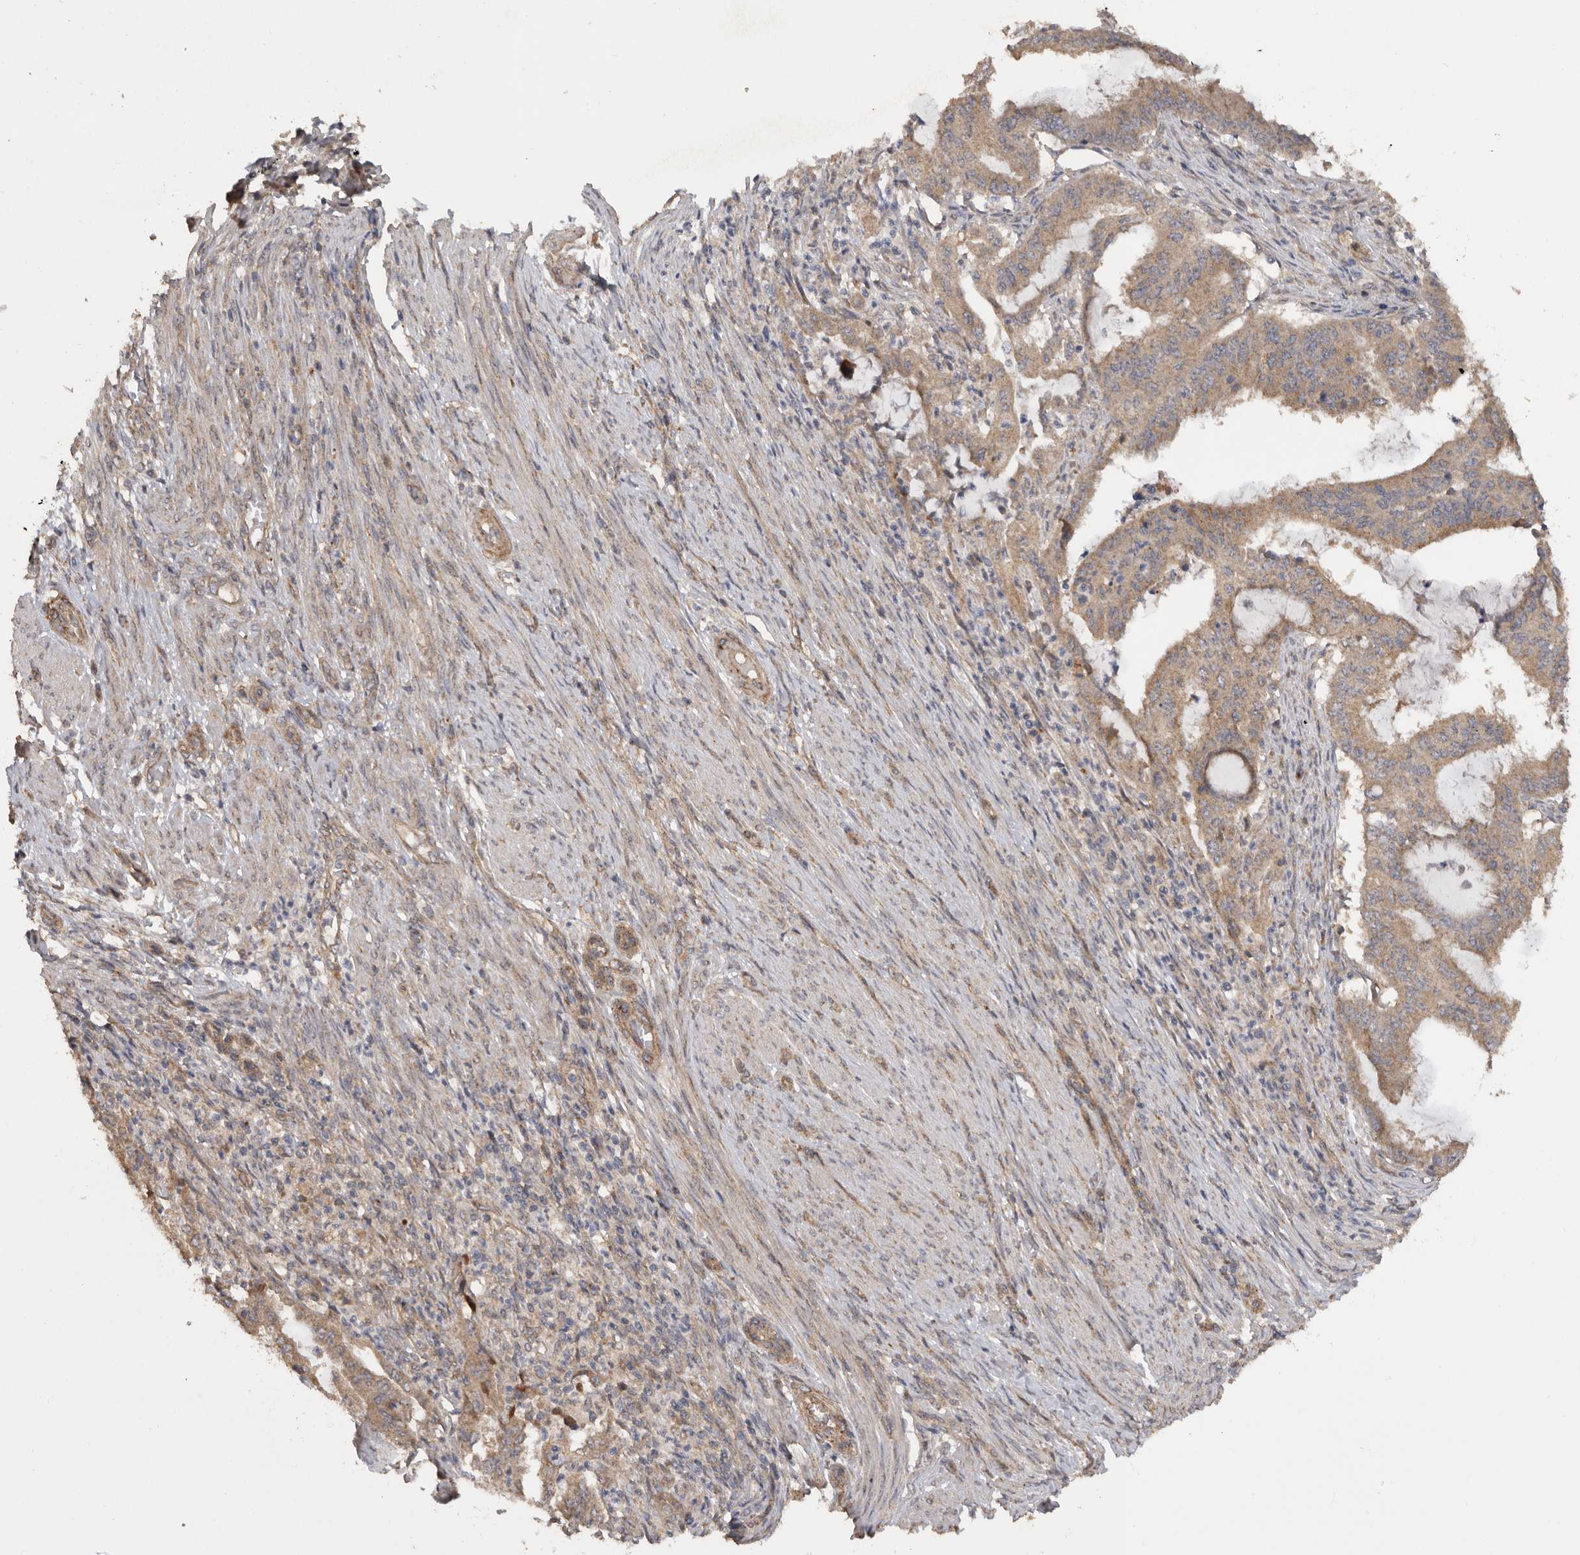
{"staining": {"intensity": "moderate", "quantity": ">75%", "location": "cytoplasmic/membranous"}, "tissue": "endometrial cancer", "cell_type": "Tumor cells", "image_type": "cancer", "snomed": [{"axis": "morphology", "description": "Adenocarcinoma, NOS"}, {"axis": "topography", "description": "Endometrium"}], "caption": "This micrograph exhibits adenocarcinoma (endometrial) stained with immunohistochemistry to label a protein in brown. The cytoplasmic/membranous of tumor cells show moderate positivity for the protein. Nuclei are counter-stained blue.", "gene": "PODXL2", "patient": {"sex": "female", "age": 51}}